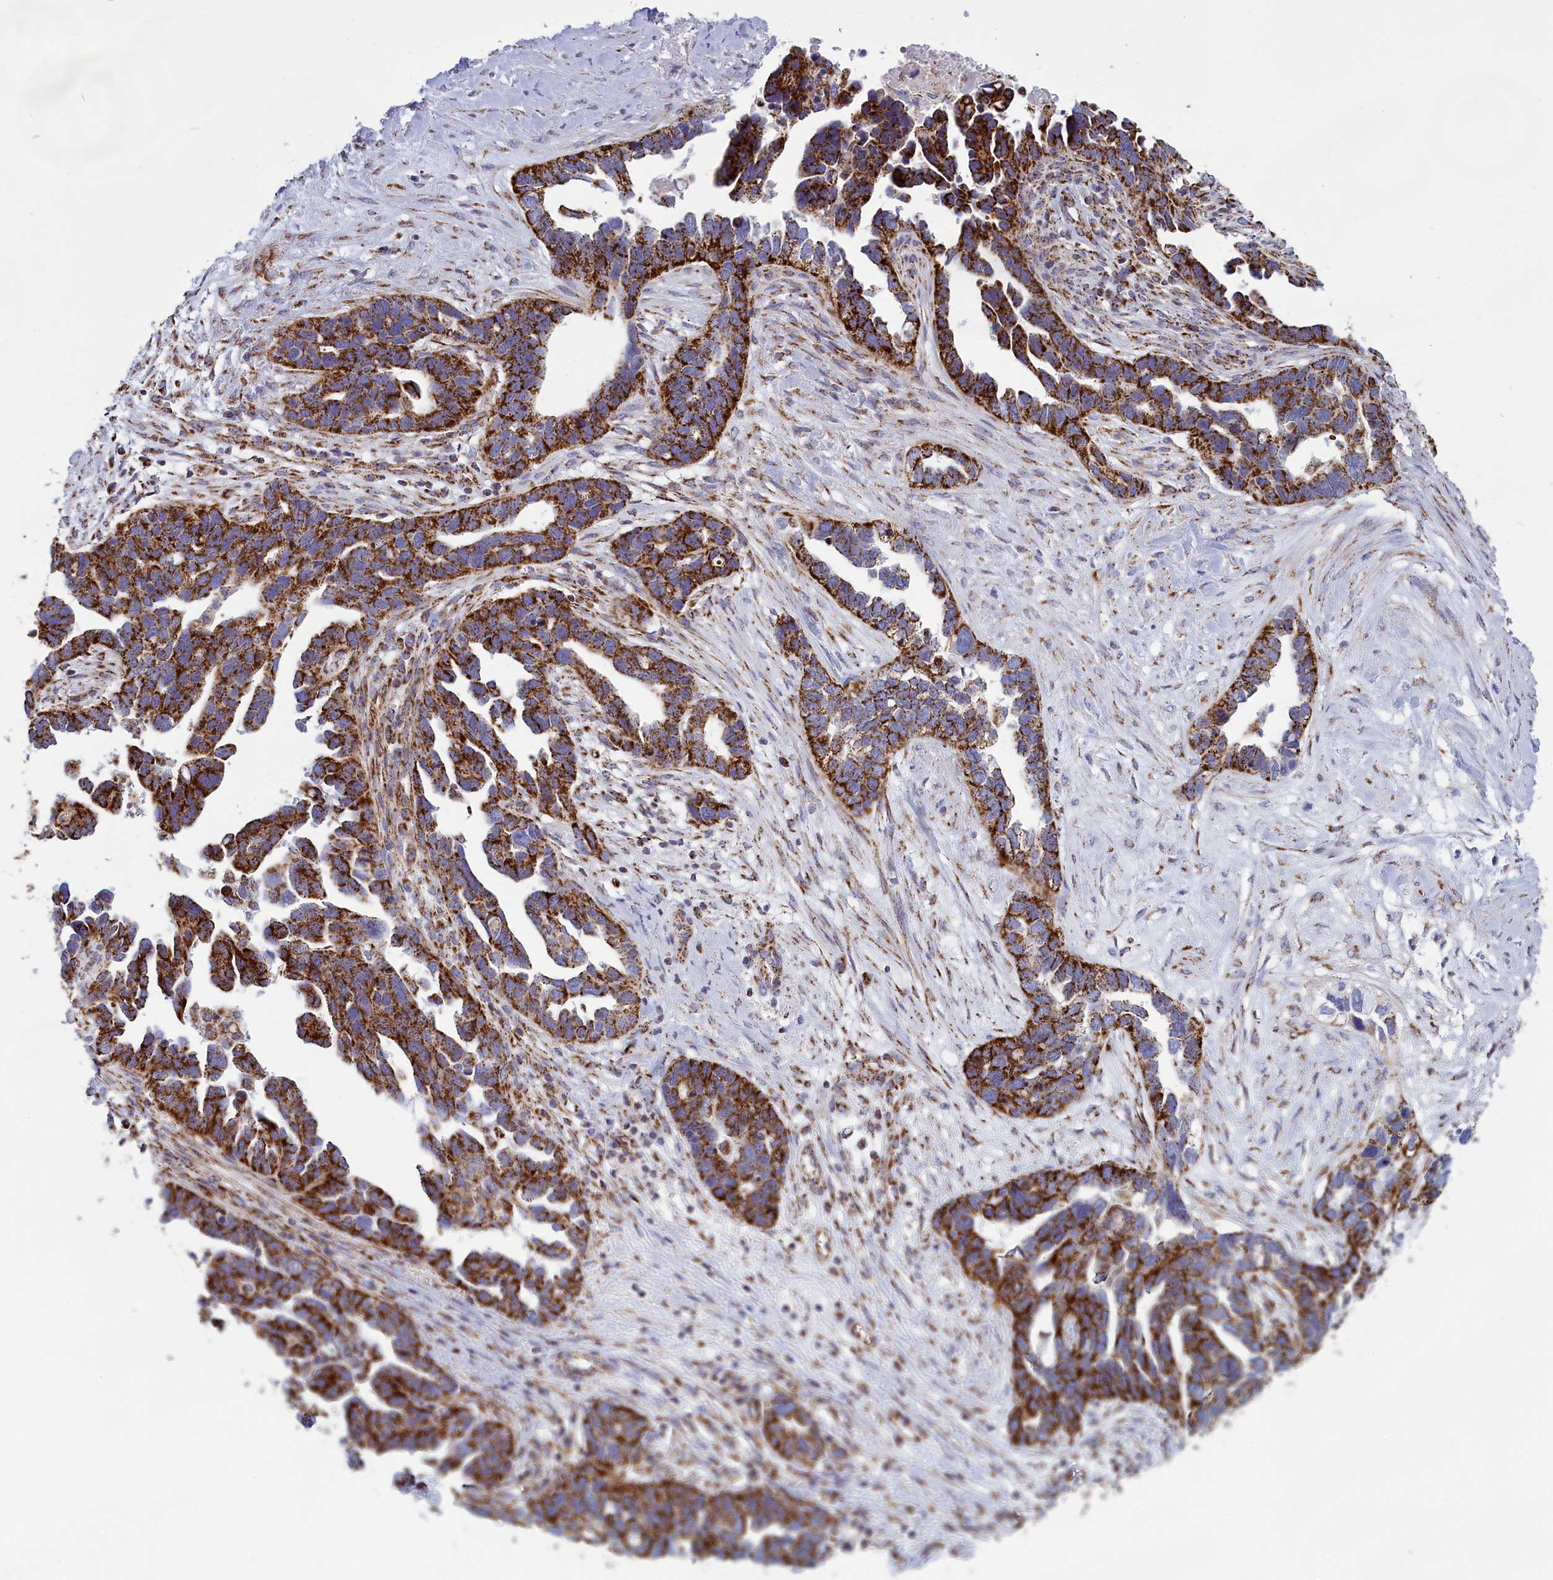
{"staining": {"intensity": "strong", "quantity": ">75%", "location": "cytoplasmic/membranous"}, "tissue": "ovarian cancer", "cell_type": "Tumor cells", "image_type": "cancer", "snomed": [{"axis": "morphology", "description": "Cystadenocarcinoma, serous, NOS"}, {"axis": "topography", "description": "Ovary"}], "caption": "There is high levels of strong cytoplasmic/membranous expression in tumor cells of ovarian cancer (serous cystadenocarcinoma), as demonstrated by immunohistochemical staining (brown color).", "gene": "ISOC2", "patient": {"sex": "female", "age": 54}}